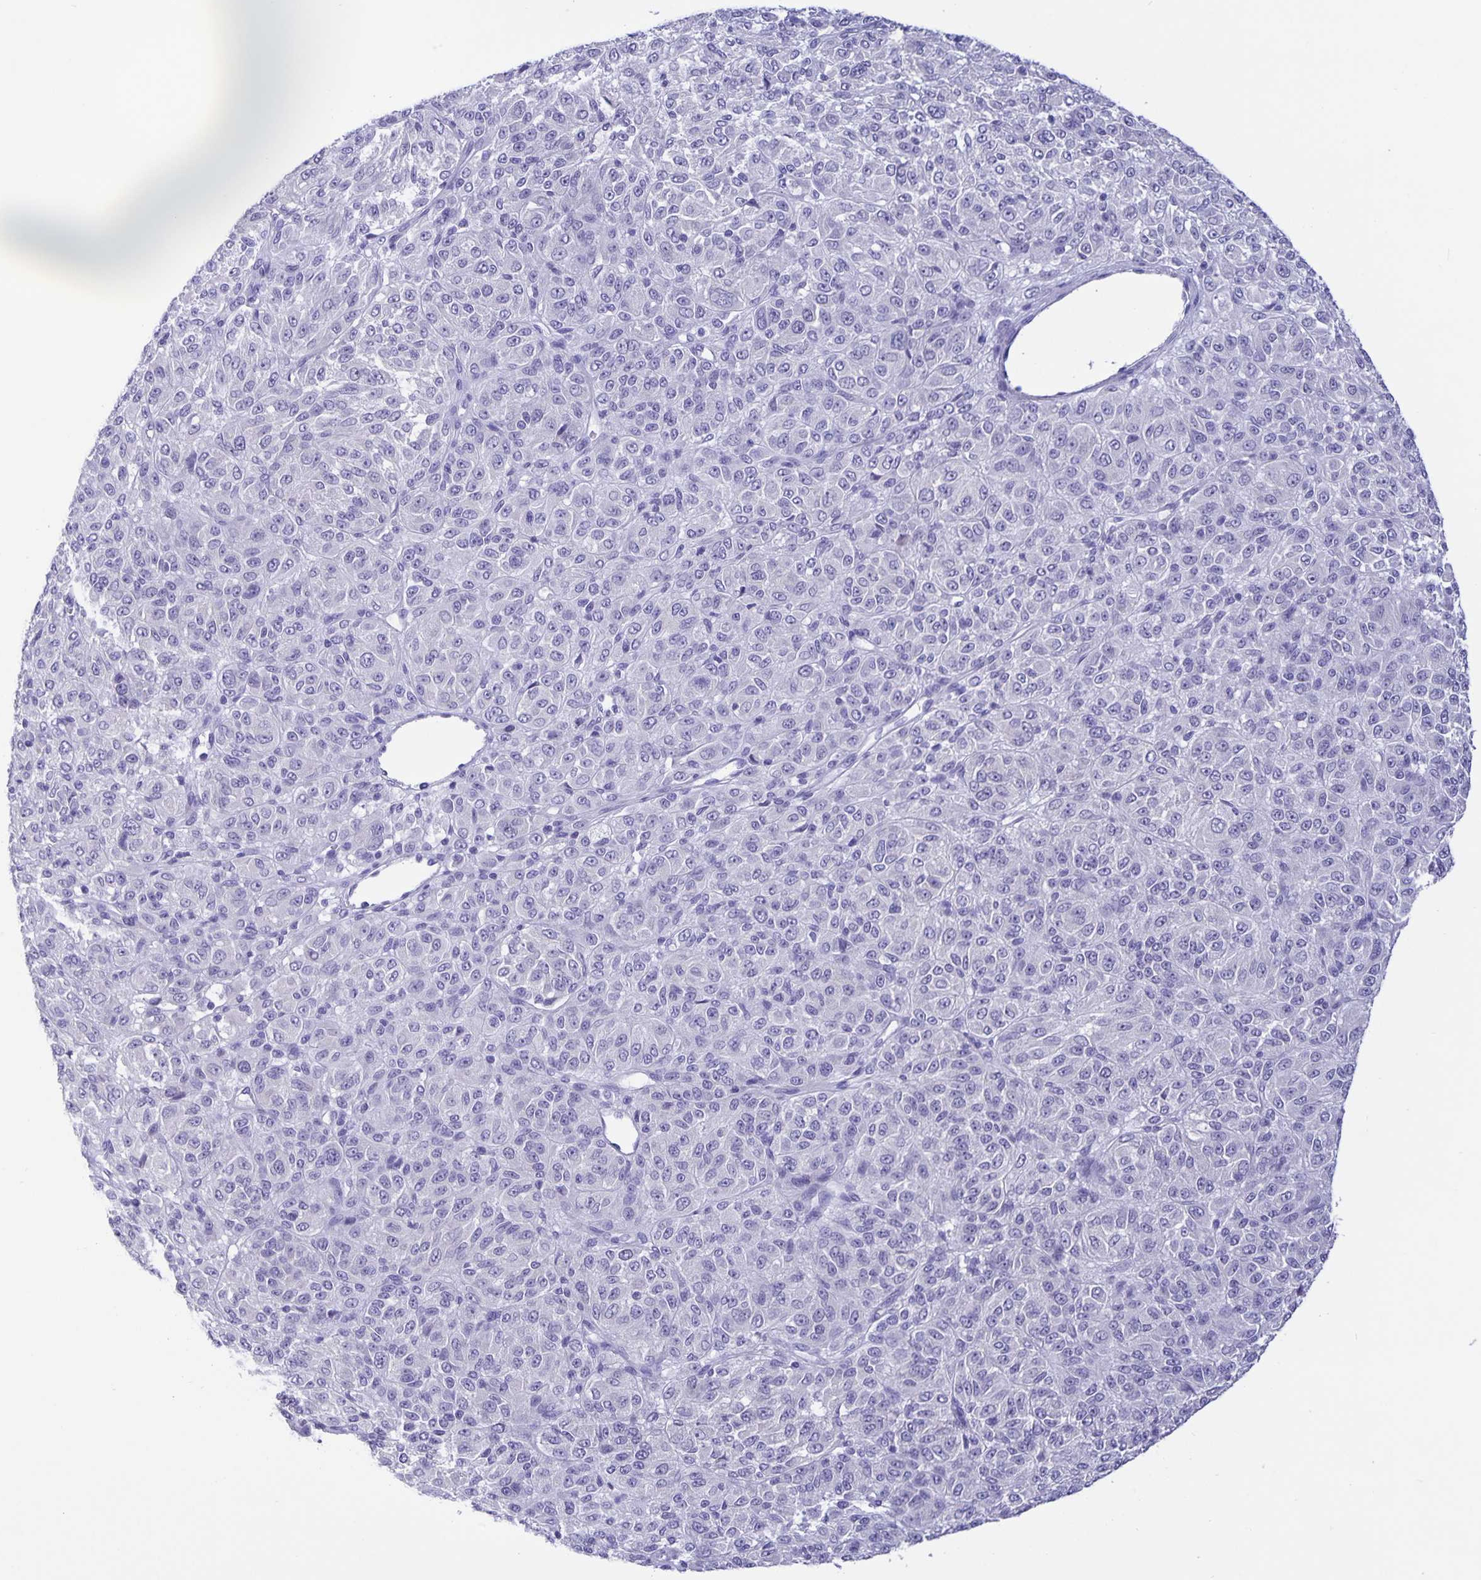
{"staining": {"intensity": "negative", "quantity": "none", "location": "none"}, "tissue": "melanoma", "cell_type": "Tumor cells", "image_type": "cancer", "snomed": [{"axis": "morphology", "description": "Malignant melanoma, Metastatic site"}, {"axis": "topography", "description": "Brain"}], "caption": "DAB (3,3'-diaminobenzidine) immunohistochemical staining of melanoma exhibits no significant expression in tumor cells.", "gene": "ERMN", "patient": {"sex": "female", "age": 56}}